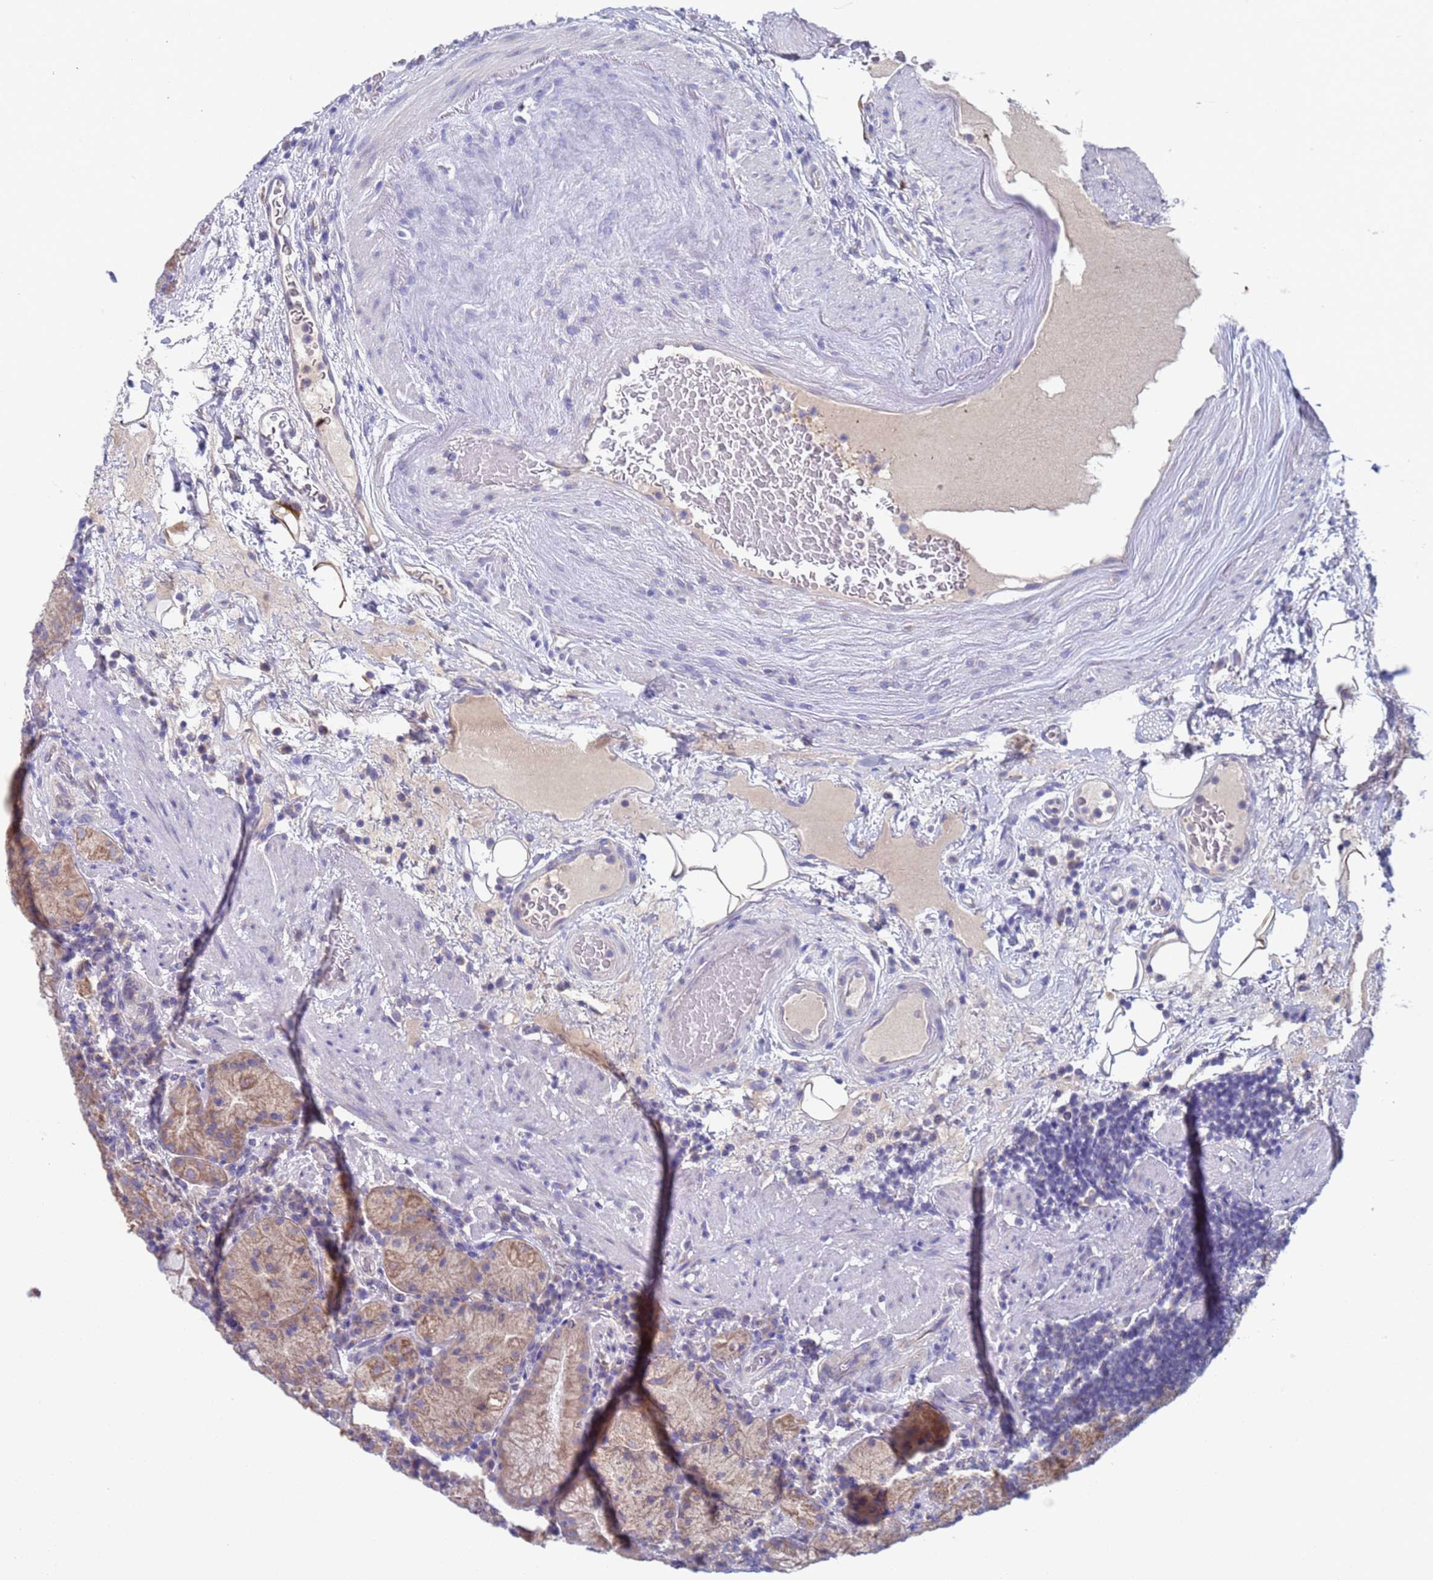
{"staining": {"intensity": "moderate", "quantity": "<25%", "location": "cytoplasmic/membranous"}, "tissue": "stomach", "cell_type": "Glandular cells", "image_type": "normal", "snomed": [{"axis": "morphology", "description": "Normal tissue, NOS"}, {"axis": "morphology", "description": "Inflammation, NOS"}, {"axis": "topography", "description": "Stomach"}], "caption": "Moderate cytoplasmic/membranous staining is present in approximately <25% of glandular cells in unremarkable stomach.", "gene": "PET117", "patient": {"sex": "male", "age": 79}}